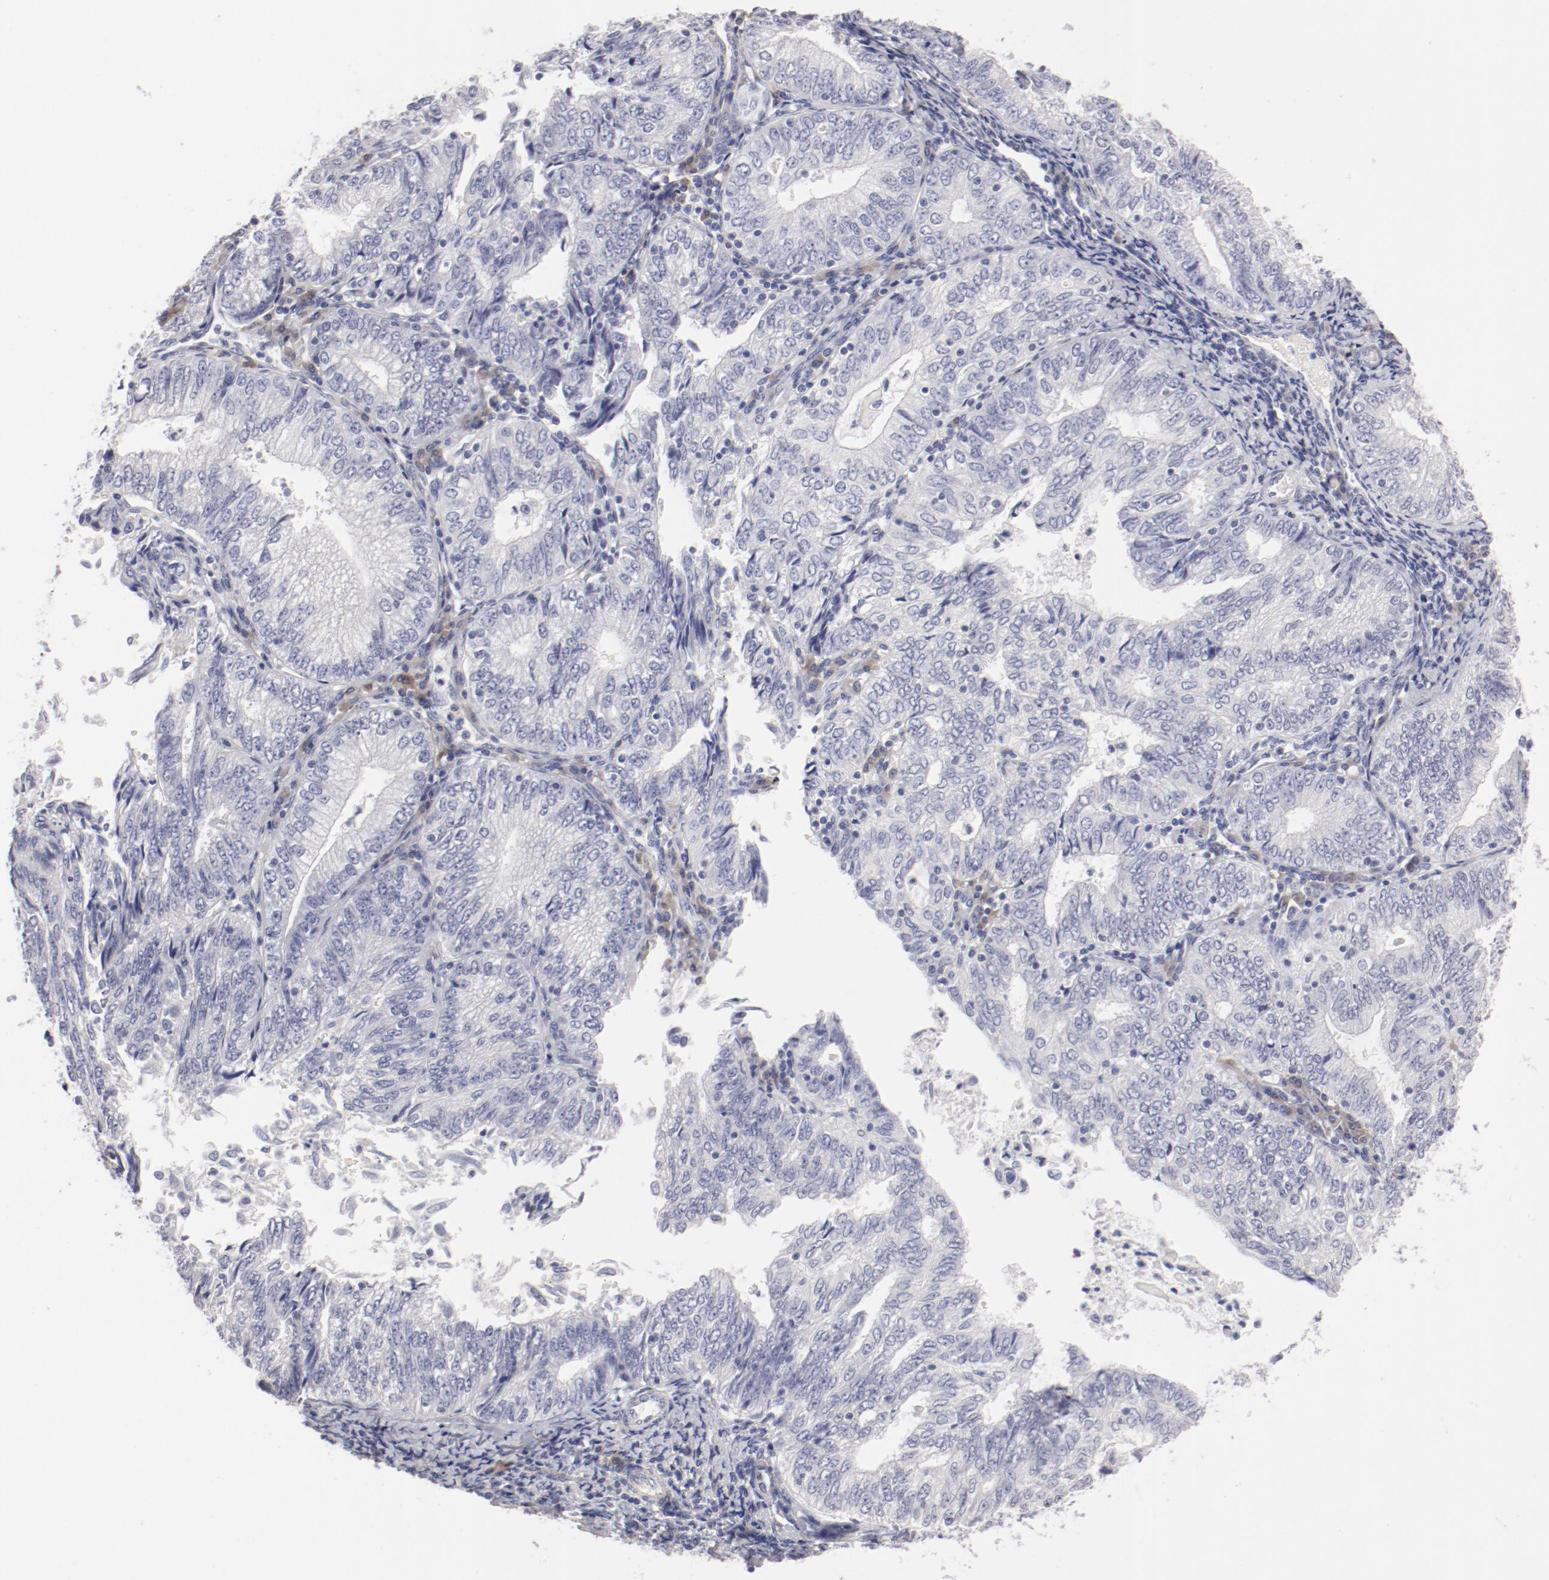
{"staining": {"intensity": "negative", "quantity": "none", "location": "none"}, "tissue": "endometrial cancer", "cell_type": "Tumor cells", "image_type": "cancer", "snomed": [{"axis": "morphology", "description": "Adenocarcinoma, NOS"}, {"axis": "topography", "description": "Endometrium"}], "caption": "Tumor cells are negative for brown protein staining in endometrial cancer (adenocarcinoma).", "gene": "LAX1", "patient": {"sex": "female", "age": 69}}